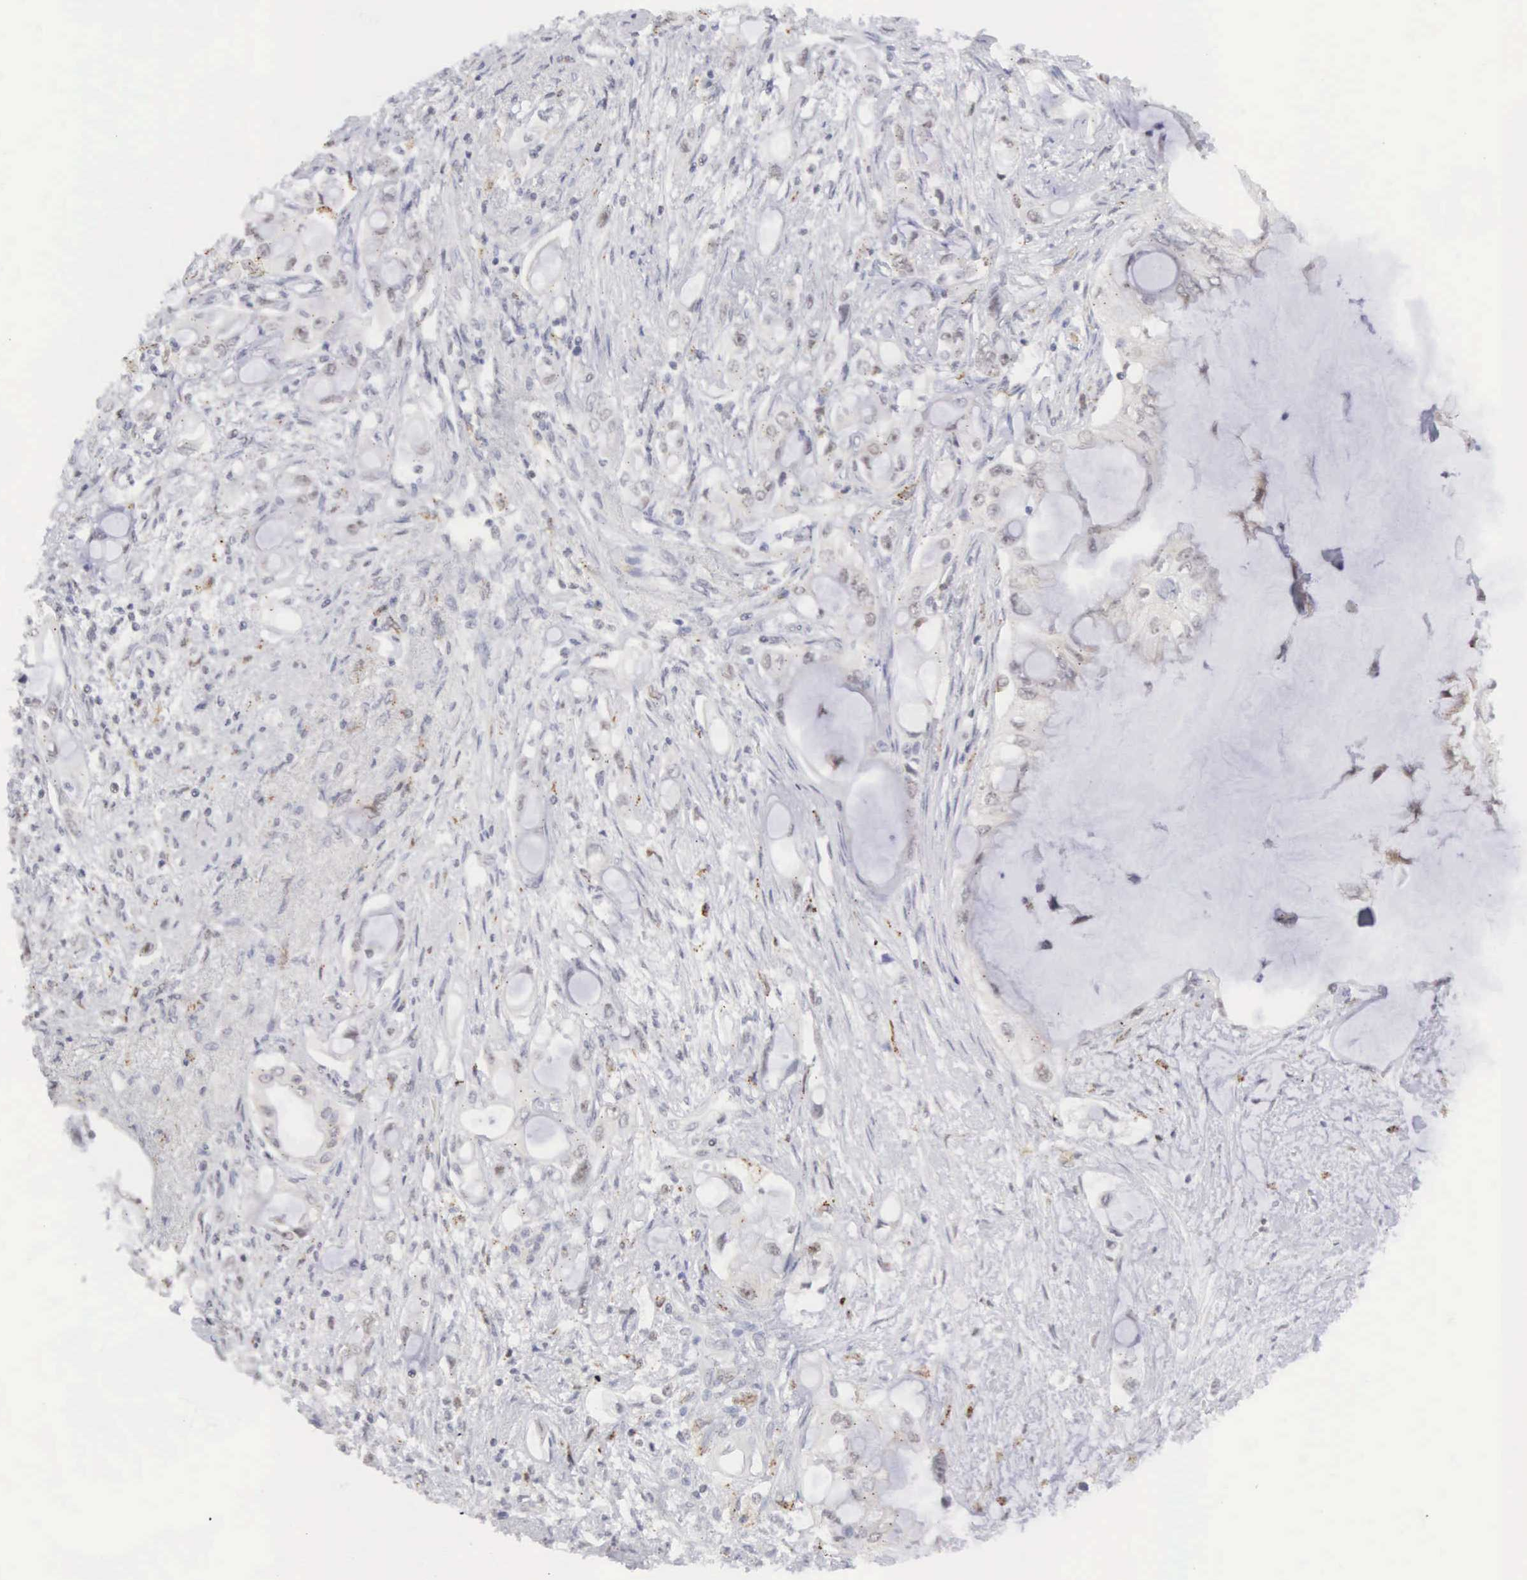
{"staining": {"intensity": "weak", "quantity": "<25%", "location": "nuclear"}, "tissue": "pancreatic cancer", "cell_type": "Tumor cells", "image_type": "cancer", "snomed": [{"axis": "morphology", "description": "Adenocarcinoma, NOS"}, {"axis": "topography", "description": "Pancreas"}], "caption": "Immunohistochemical staining of pancreatic cancer exhibits no significant staining in tumor cells.", "gene": "MNAT1", "patient": {"sex": "female", "age": 70}}